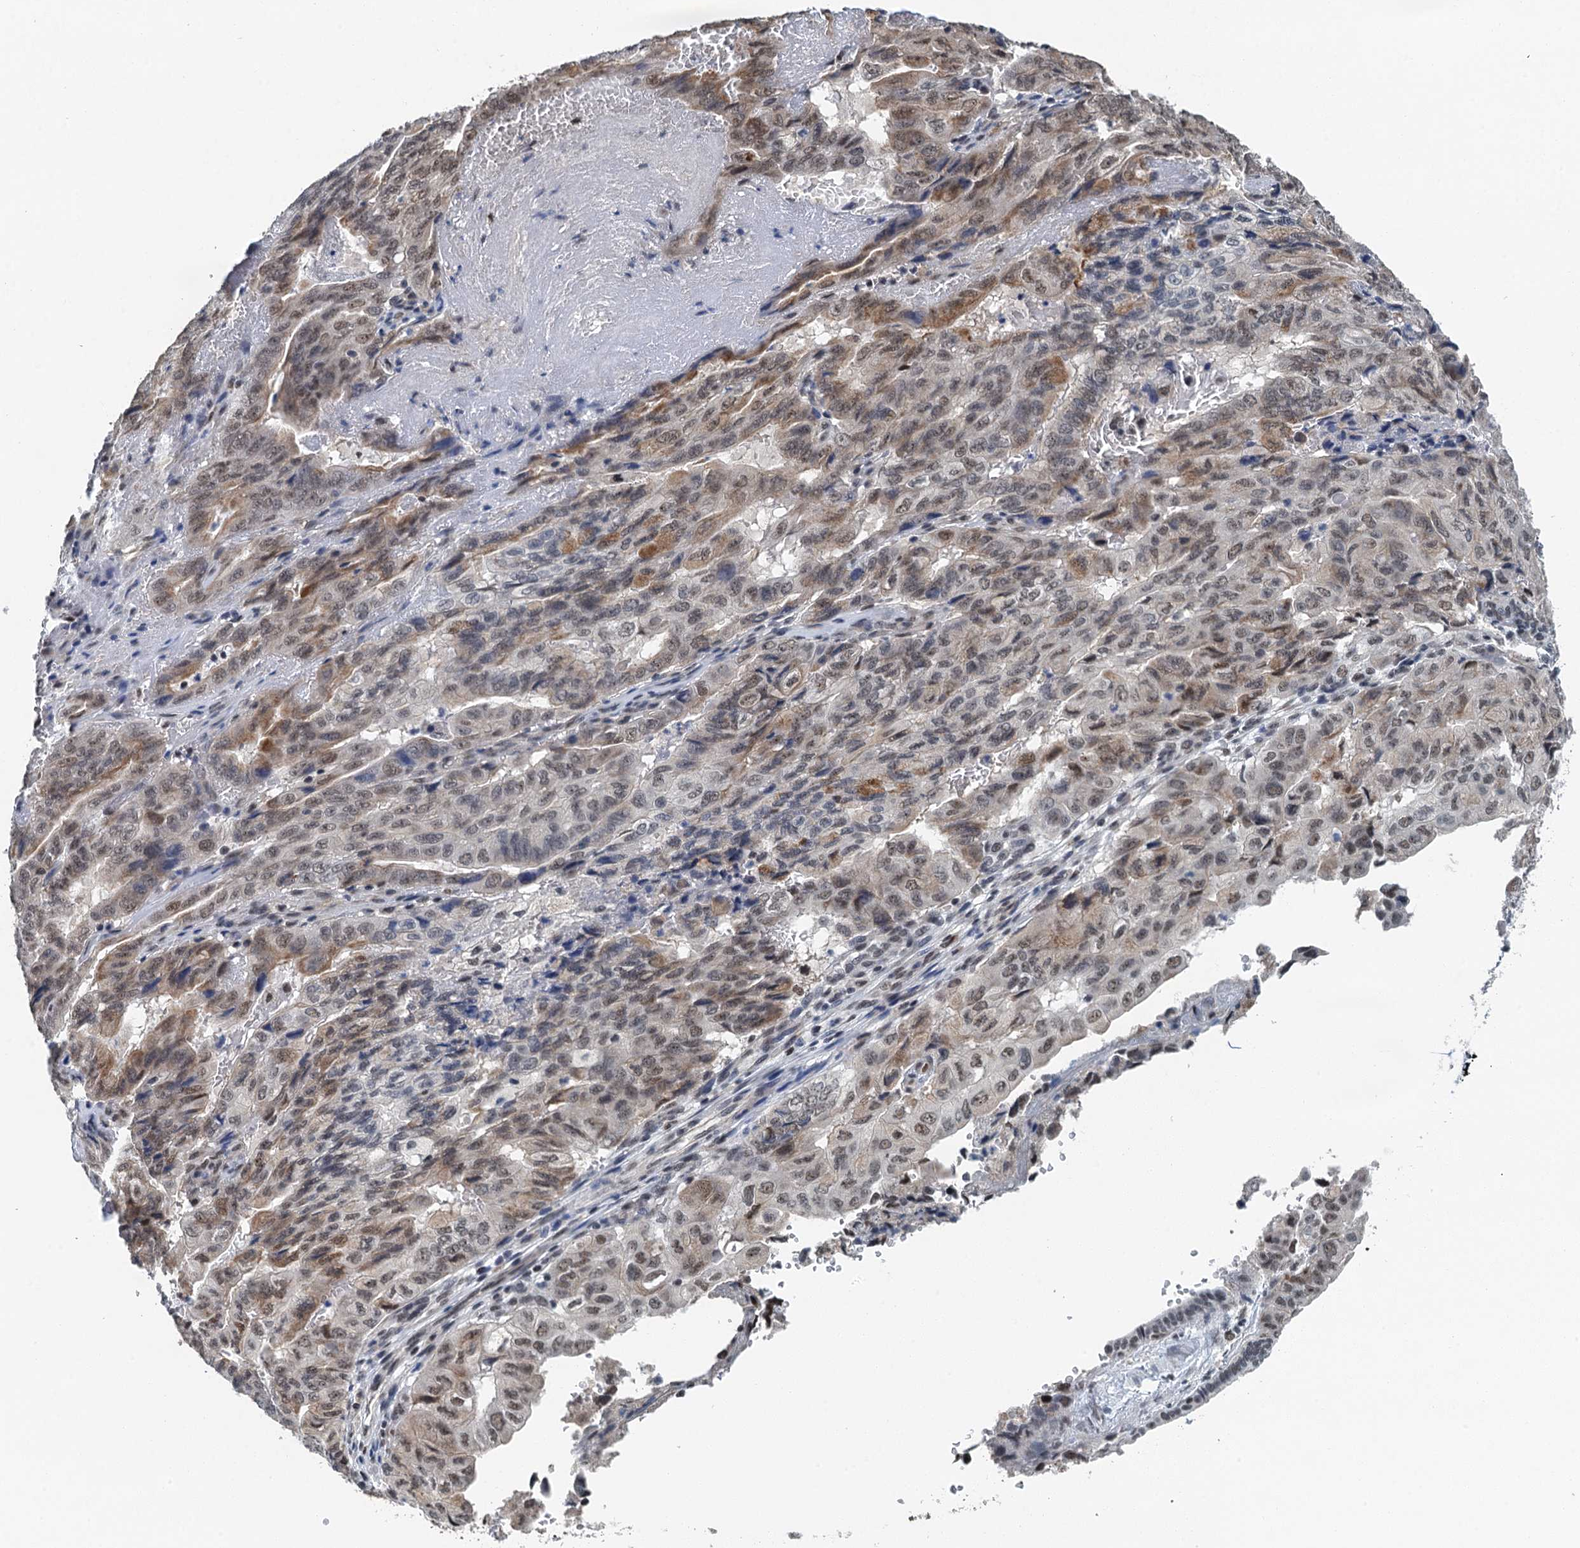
{"staining": {"intensity": "moderate", "quantity": "25%-75%", "location": "nuclear"}, "tissue": "pancreatic cancer", "cell_type": "Tumor cells", "image_type": "cancer", "snomed": [{"axis": "morphology", "description": "Adenocarcinoma, NOS"}, {"axis": "topography", "description": "Pancreas"}], "caption": "Immunohistochemical staining of adenocarcinoma (pancreatic) reveals medium levels of moderate nuclear protein positivity in about 25%-75% of tumor cells.", "gene": "MTA3", "patient": {"sex": "male", "age": 51}}